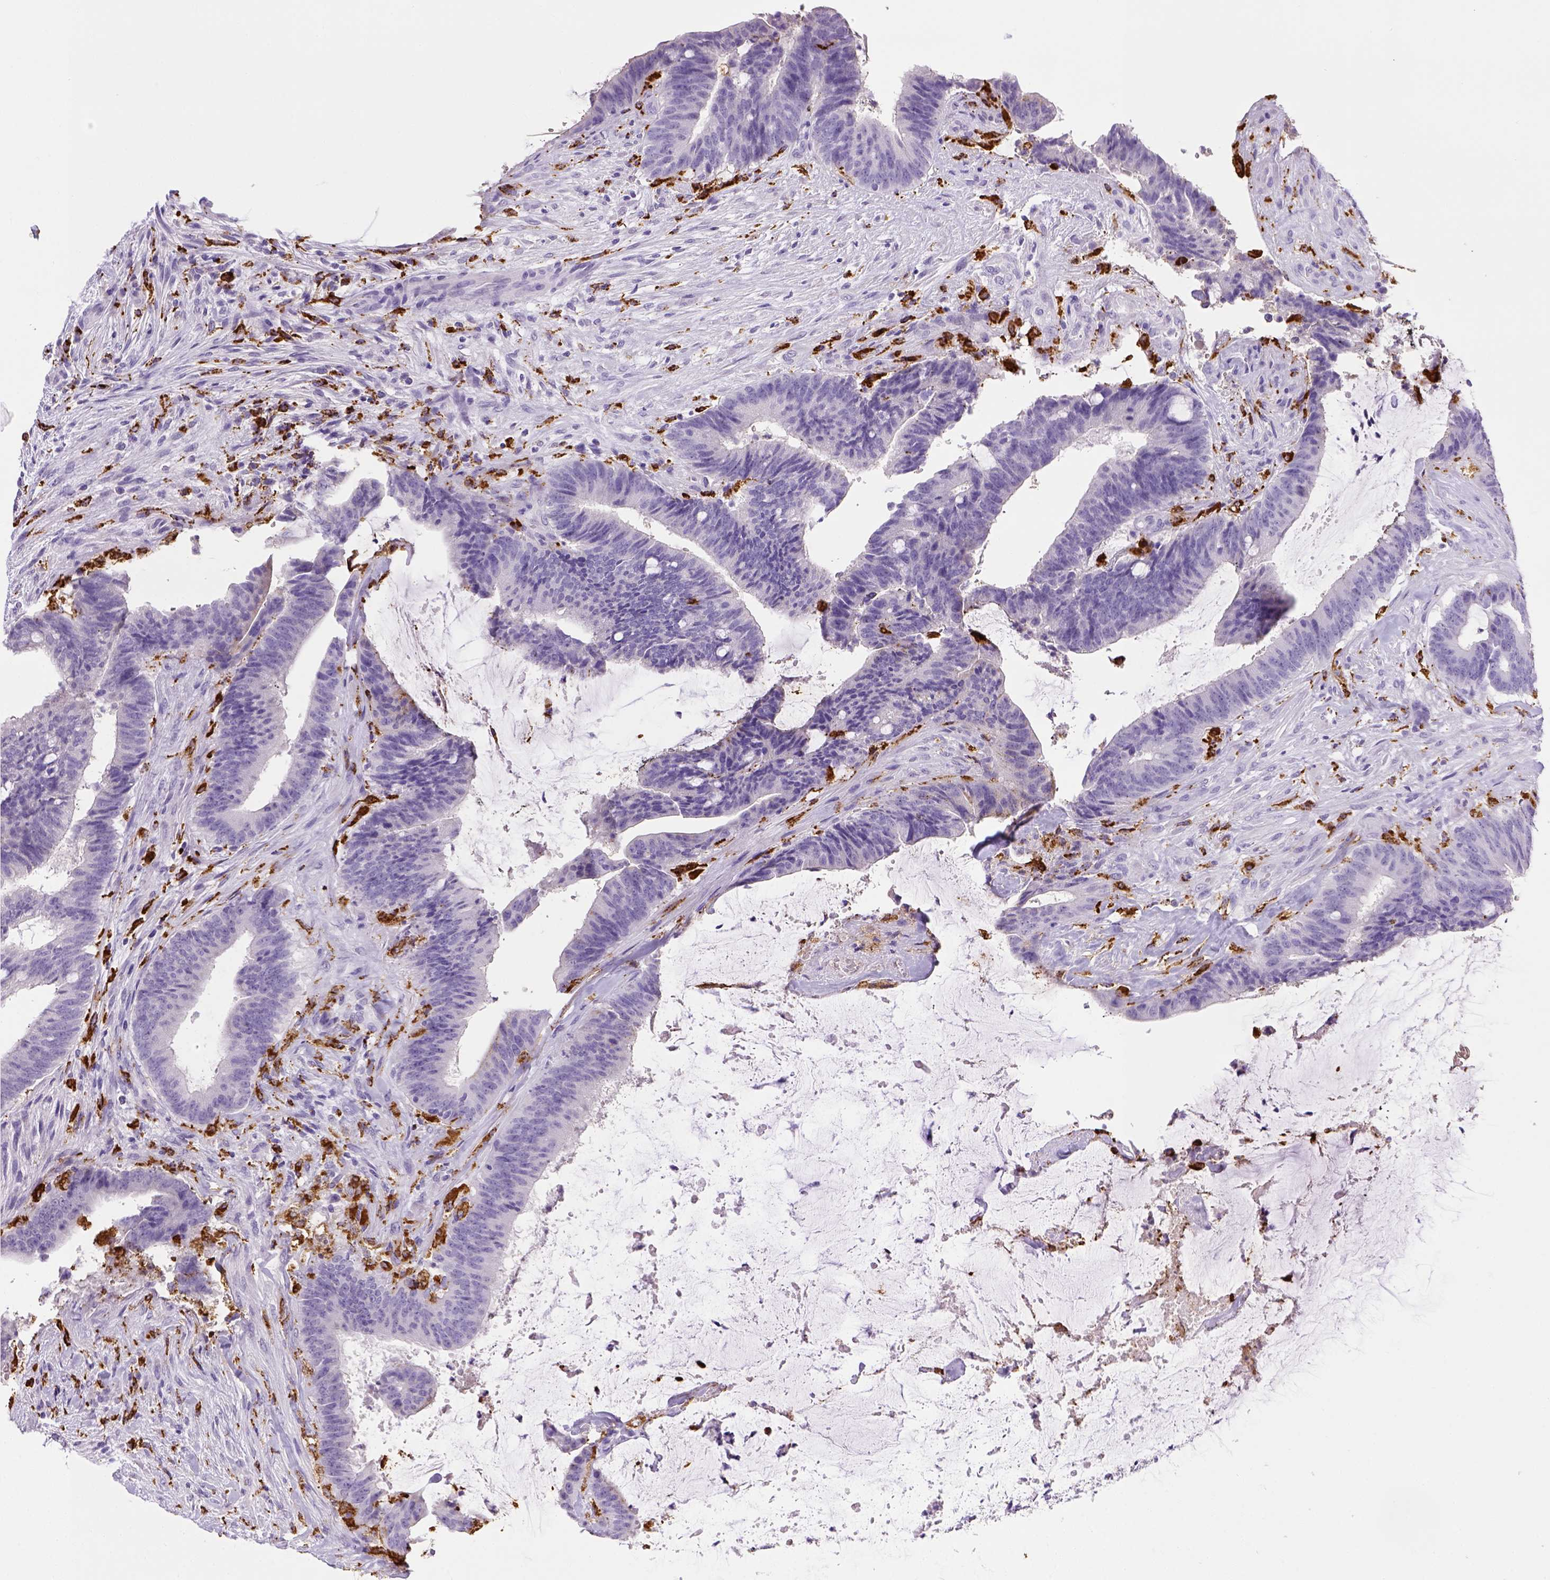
{"staining": {"intensity": "negative", "quantity": "none", "location": "none"}, "tissue": "colorectal cancer", "cell_type": "Tumor cells", "image_type": "cancer", "snomed": [{"axis": "morphology", "description": "Adenocarcinoma, NOS"}, {"axis": "topography", "description": "Colon"}], "caption": "The immunohistochemistry (IHC) image has no significant staining in tumor cells of colorectal cancer tissue.", "gene": "CD68", "patient": {"sex": "female", "age": 43}}